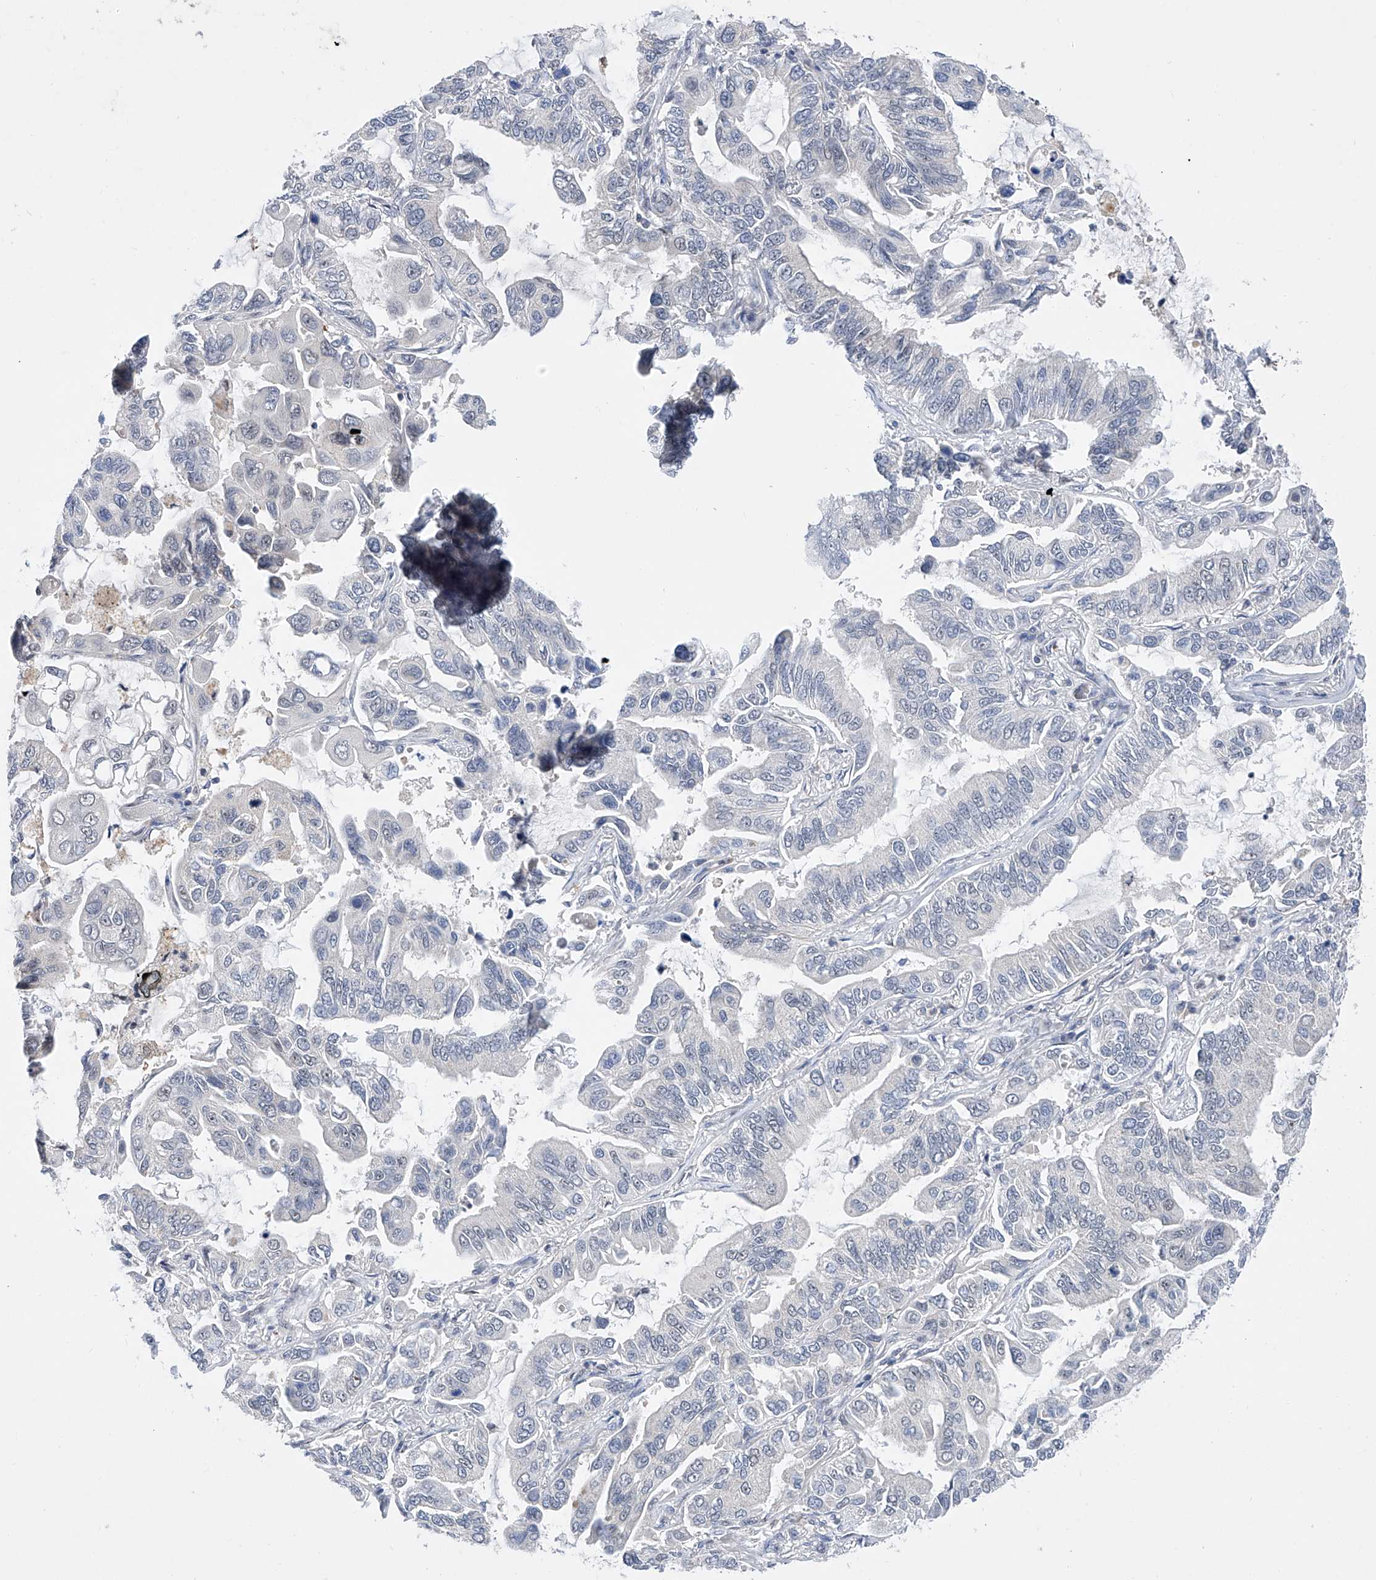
{"staining": {"intensity": "negative", "quantity": "none", "location": "none"}, "tissue": "lung cancer", "cell_type": "Tumor cells", "image_type": "cancer", "snomed": [{"axis": "morphology", "description": "Adenocarcinoma, NOS"}, {"axis": "topography", "description": "Lung"}], "caption": "Photomicrograph shows no protein positivity in tumor cells of lung adenocarcinoma tissue. (DAB immunohistochemistry visualized using brightfield microscopy, high magnification).", "gene": "RAD54L", "patient": {"sex": "male", "age": 64}}